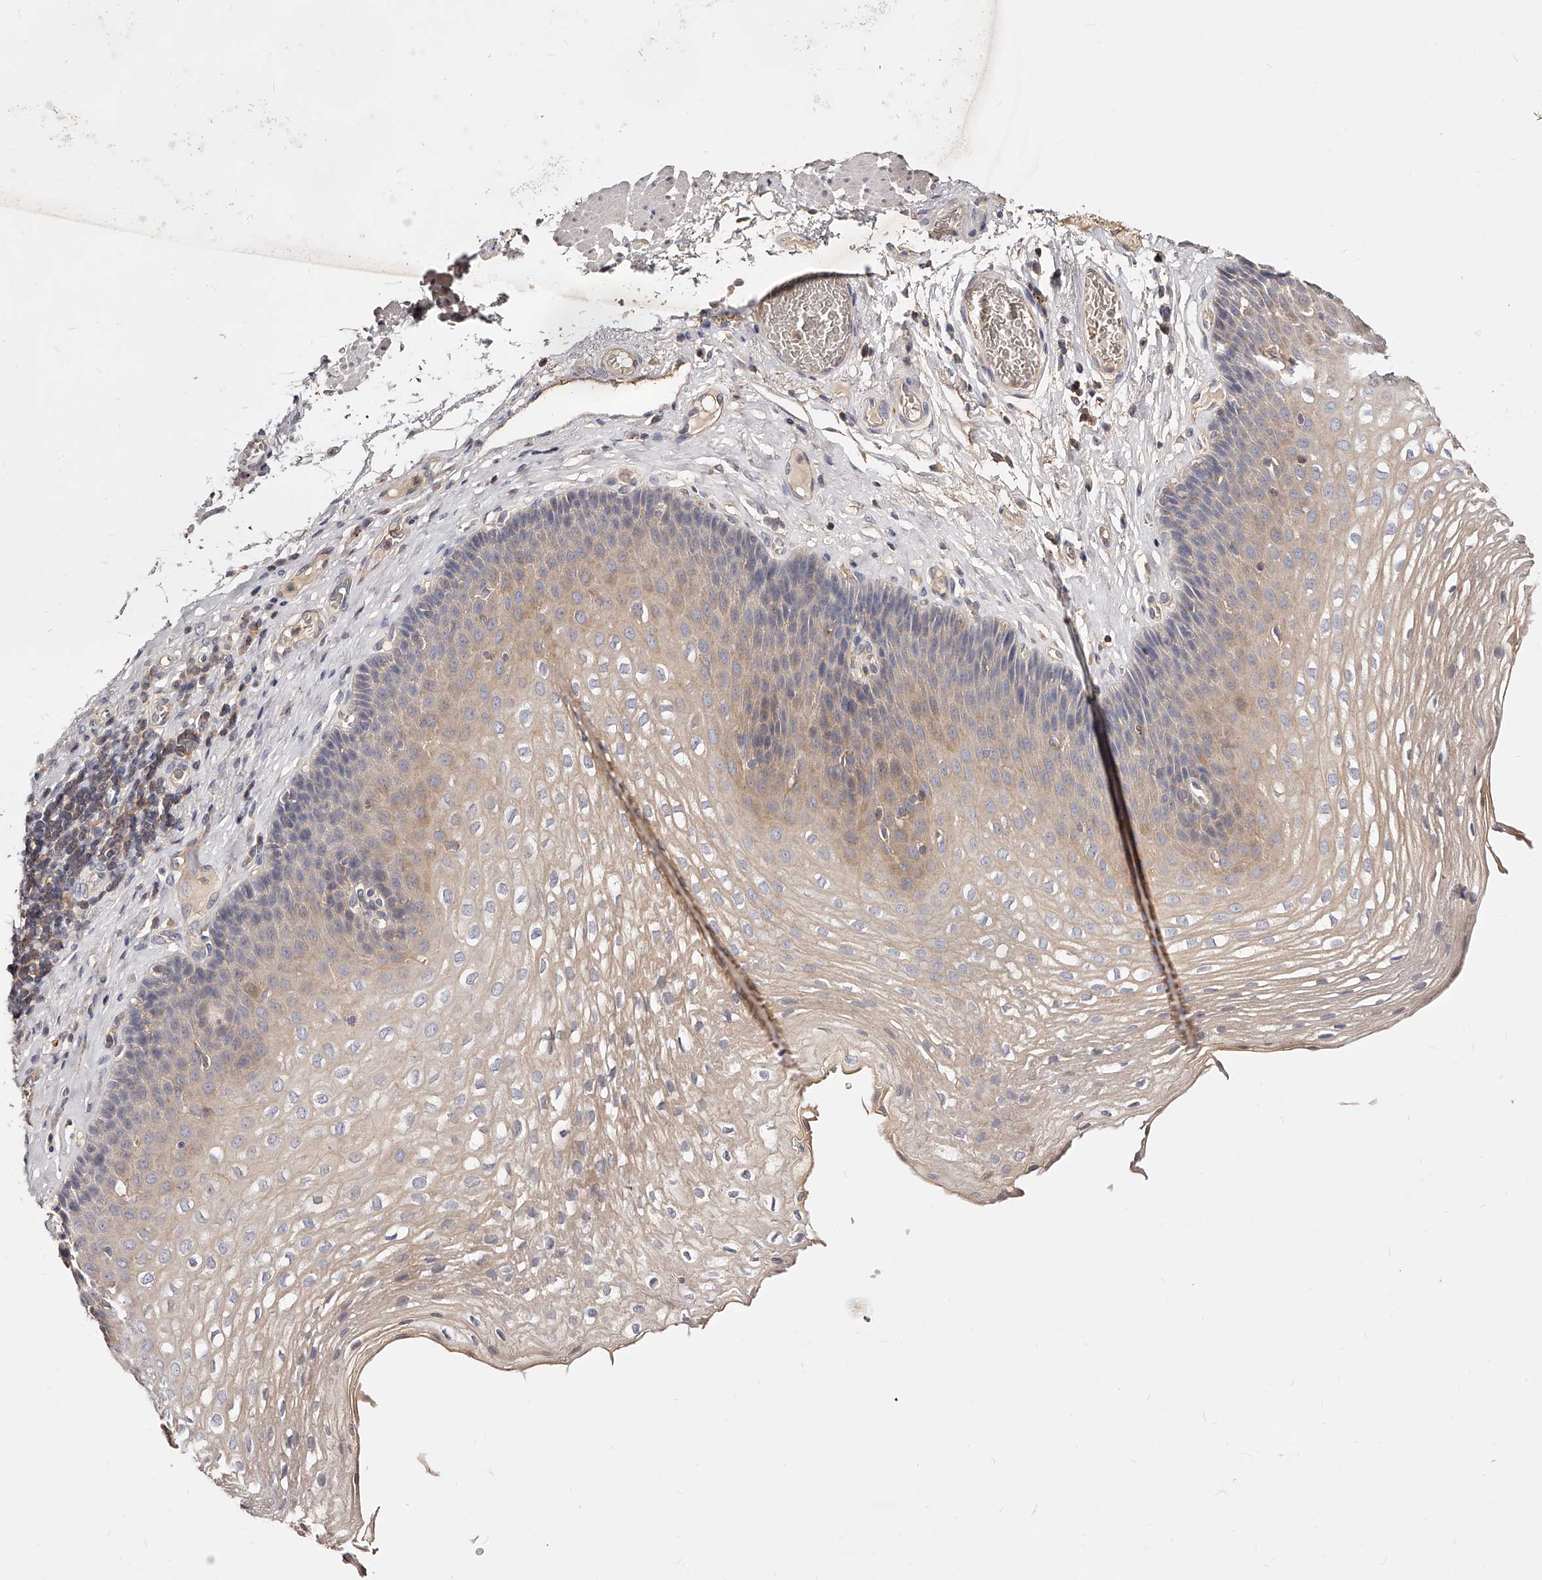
{"staining": {"intensity": "weak", "quantity": "25%-75%", "location": "cytoplasmic/membranous"}, "tissue": "esophagus", "cell_type": "Squamous epithelial cells", "image_type": "normal", "snomed": [{"axis": "morphology", "description": "Normal tissue, NOS"}, {"axis": "topography", "description": "Esophagus"}], "caption": "Approximately 25%-75% of squamous epithelial cells in normal human esophagus demonstrate weak cytoplasmic/membranous protein staining as visualized by brown immunohistochemical staining.", "gene": "PHACTR1", "patient": {"sex": "female", "age": 66}}